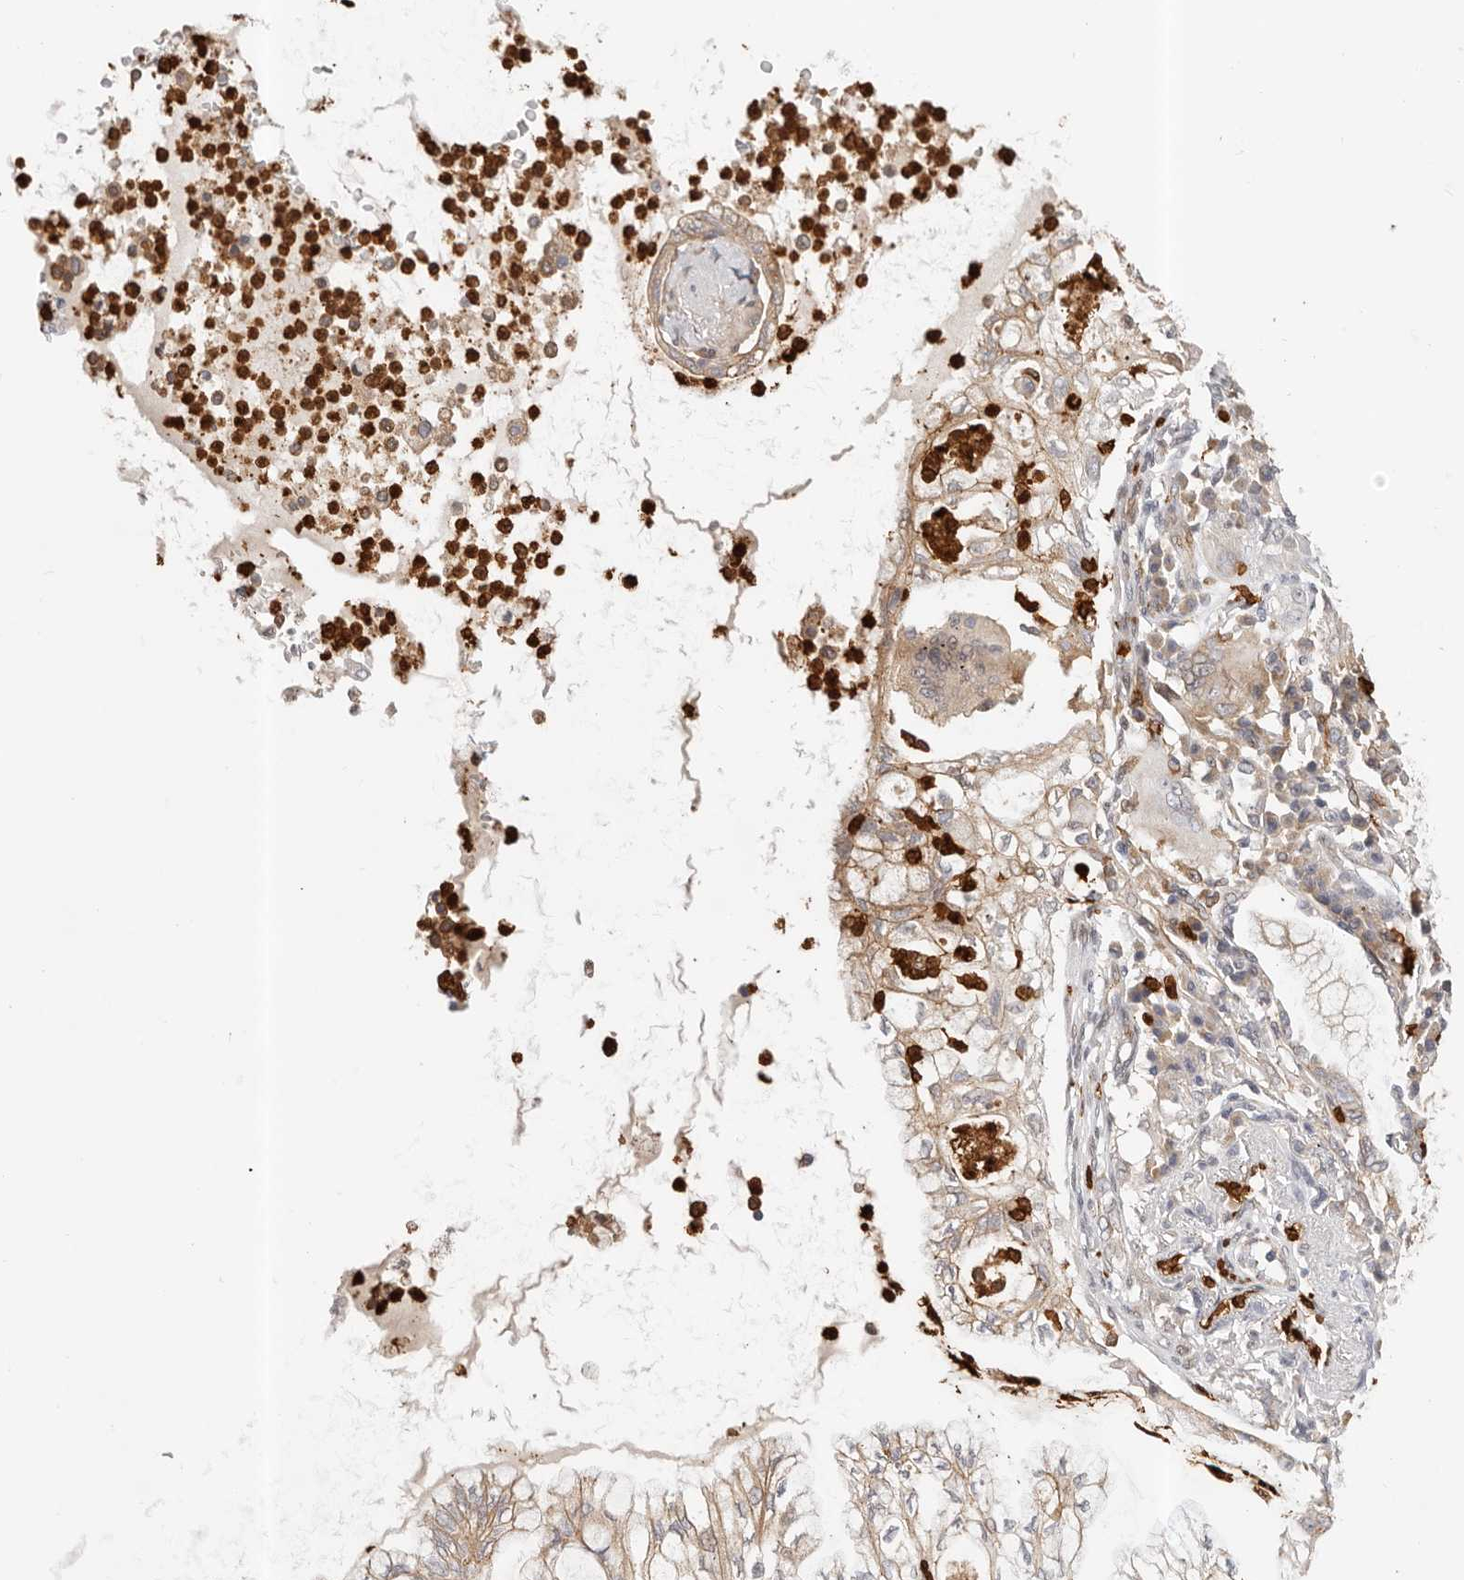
{"staining": {"intensity": "weak", "quantity": "25%-75%", "location": "cytoplasmic/membranous"}, "tissue": "lung cancer", "cell_type": "Tumor cells", "image_type": "cancer", "snomed": [{"axis": "morphology", "description": "Adenocarcinoma, NOS"}, {"axis": "topography", "description": "Lung"}], "caption": "Lung cancer (adenocarcinoma) stained with DAB IHC shows low levels of weak cytoplasmic/membranous expression in about 25%-75% of tumor cells.", "gene": "AFDN", "patient": {"sex": "female", "age": 70}}